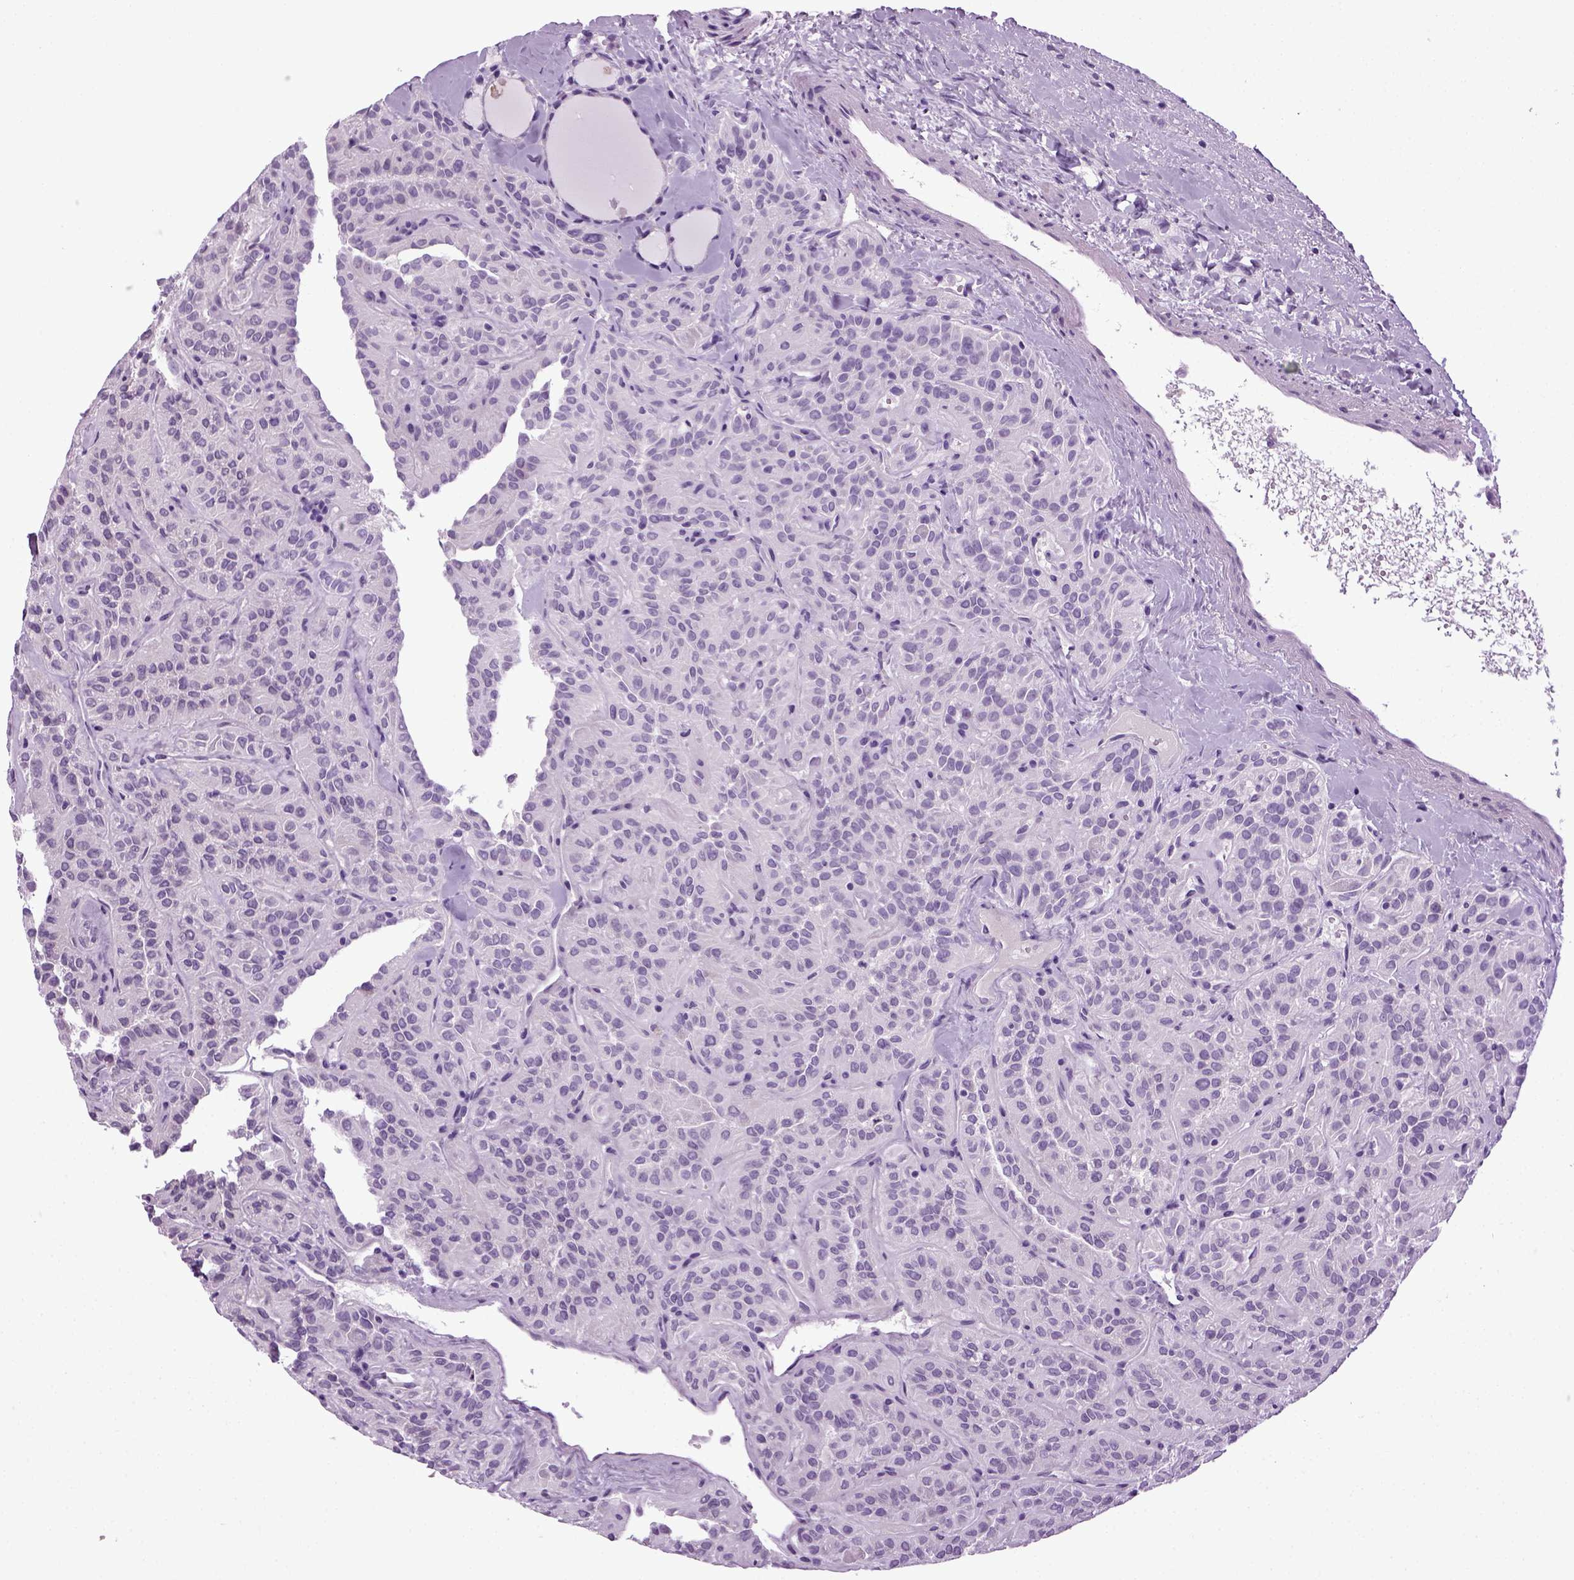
{"staining": {"intensity": "negative", "quantity": "none", "location": "none"}, "tissue": "thyroid cancer", "cell_type": "Tumor cells", "image_type": "cancer", "snomed": [{"axis": "morphology", "description": "Papillary adenocarcinoma, NOS"}, {"axis": "topography", "description": "Thyroid gland"}], "caption": "This is an IHC image of thyroid cancer (papillary adenocarcinoma). There is no positivity in tumor cells.", "gene": "HMCN2", "patient": {"sex": "female", "age": 45}}